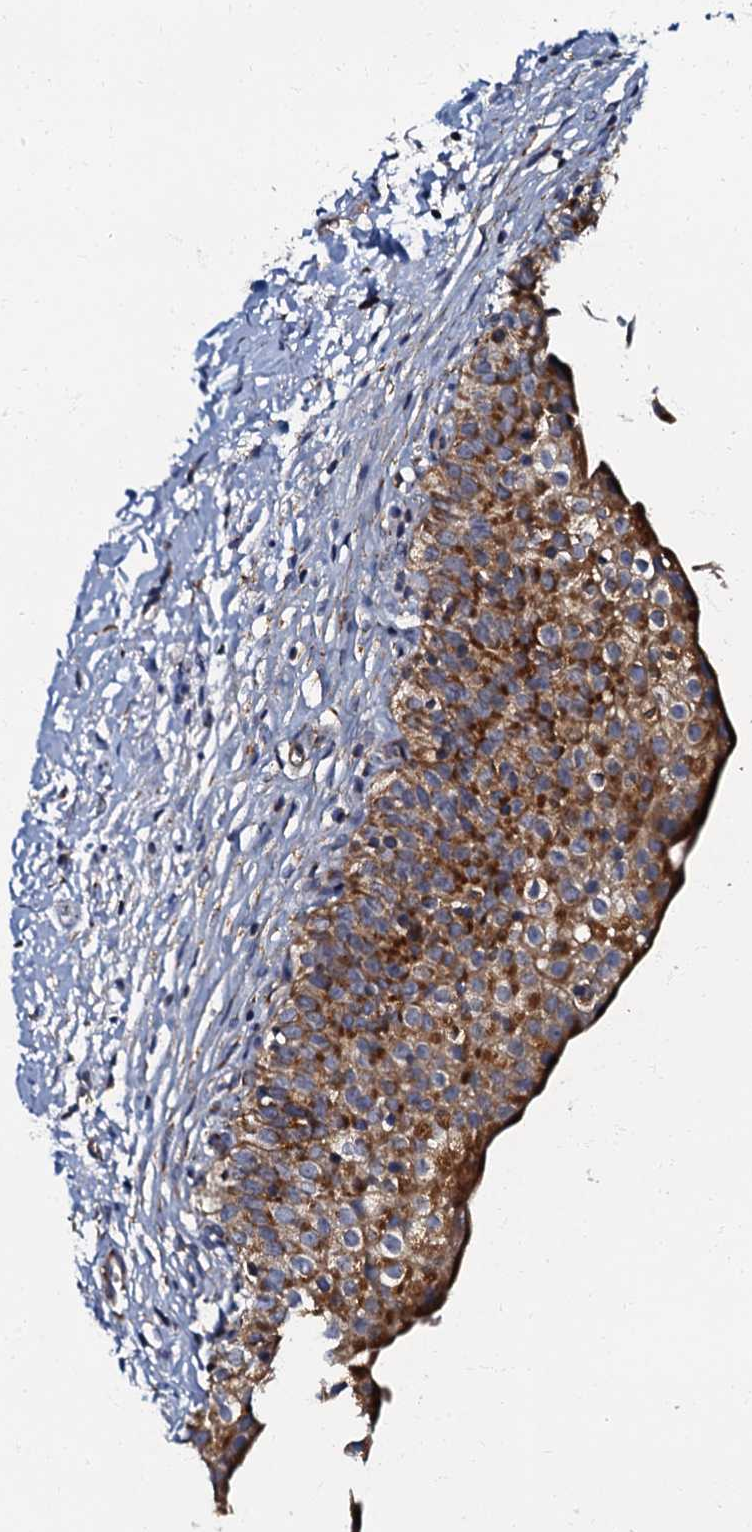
{"staining": {"intensity": "strong", "quantity": ">75%", "location": "cytoplasmic/membranous"}, "tissue": "urinary bladder", "cell_type": "Urothelial cells", "image_type": "normal", "snomed": [{"axis": "morphology", "description": "Normal tissue, NOS"}, {"axis": "topography", "description": "Urinary bladder"}], "caption": "An image of human urinary bladder stained for a protein exhibits strong cytoplasmic/membranous brown staining in urothelial cells. (DAB = brown stain, brightfield microscopy at high magnification).", "gene": "NDUFA12", "patient": {"sex": "male", "age": 55}}